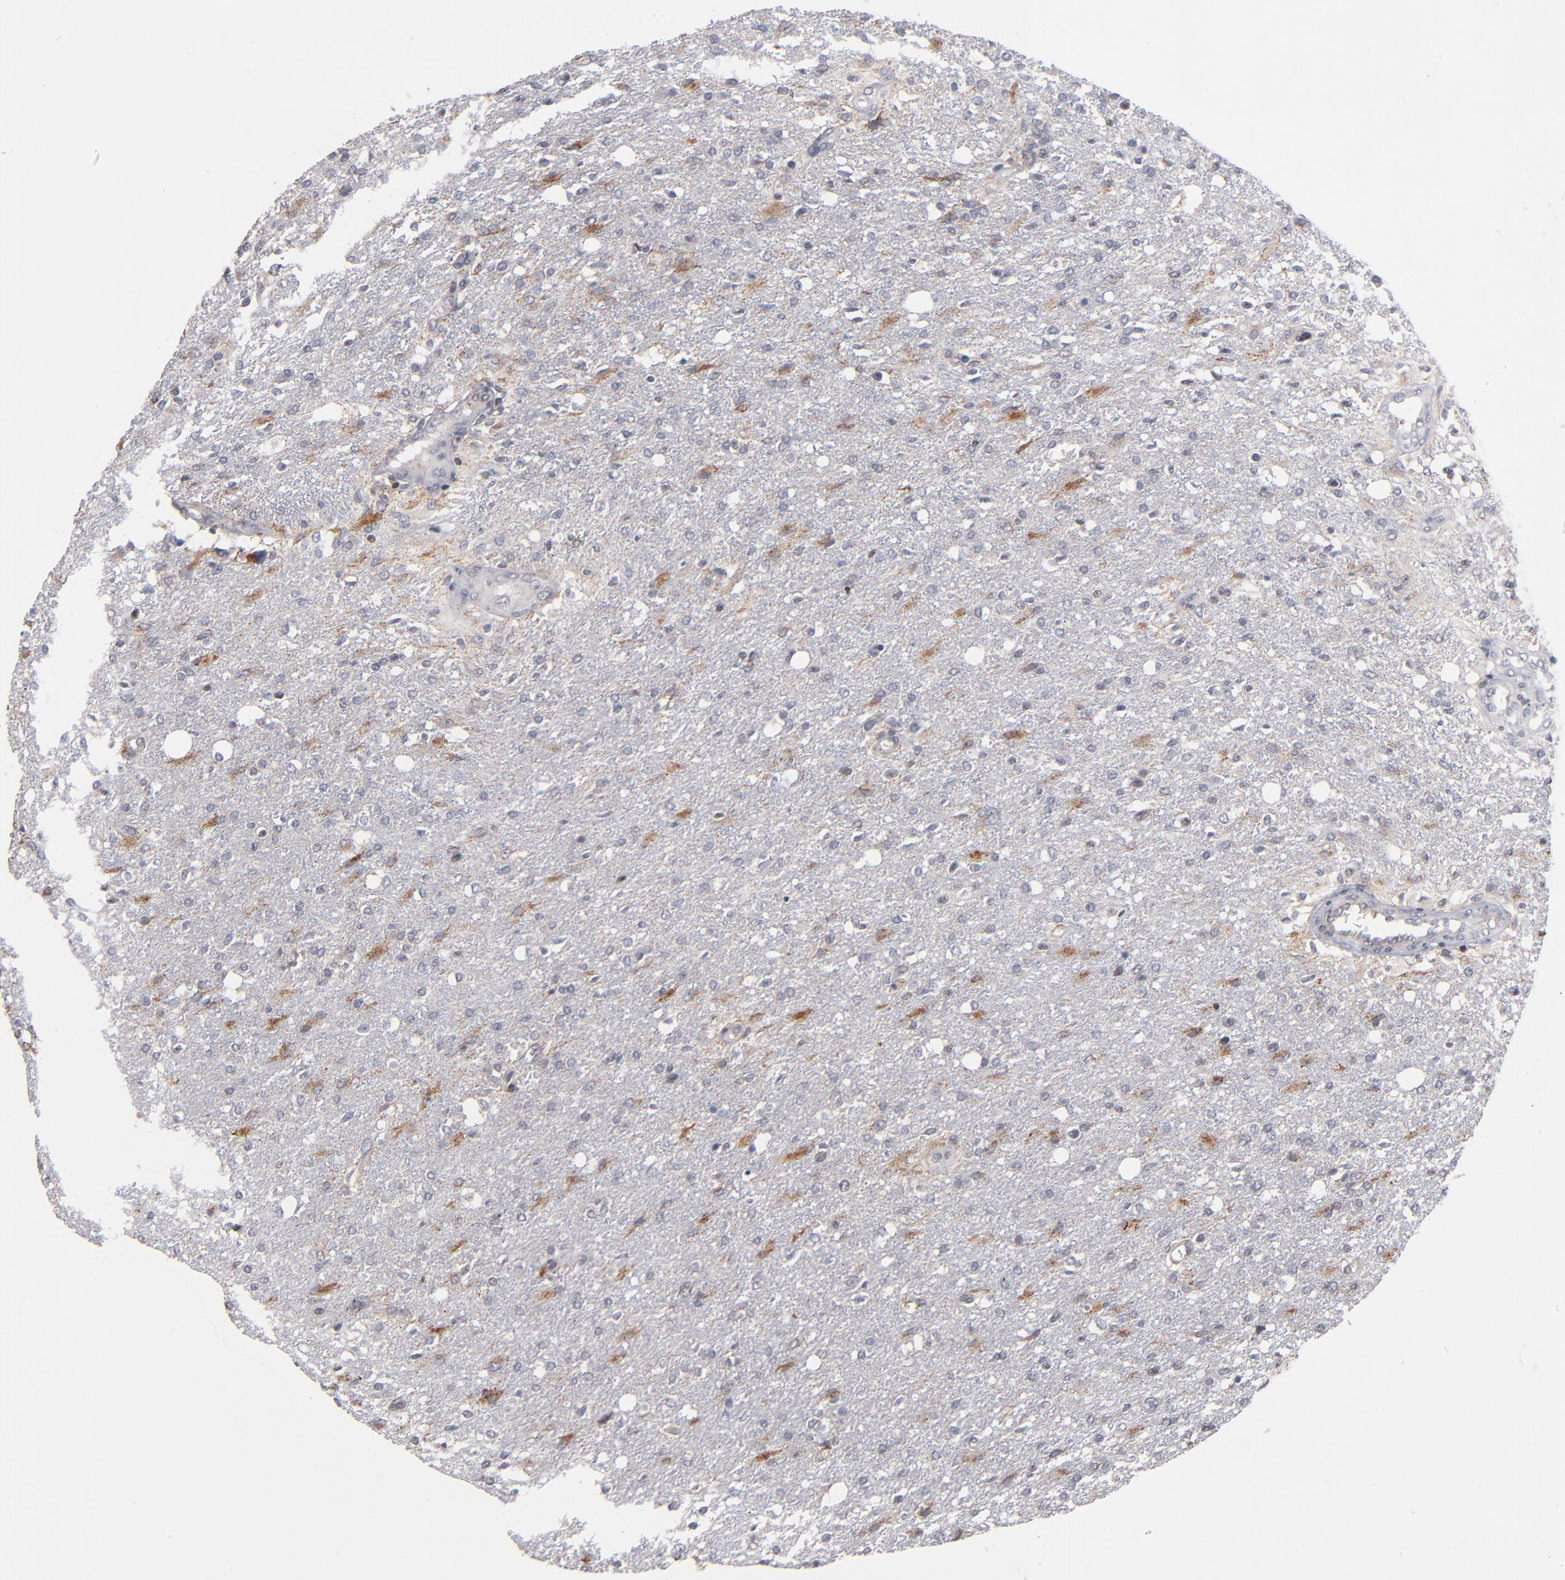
{"staining": {"intensity": "weak", "quantity": "25%-75%", "location": "cytoplasmic/membranous"}, "tissue": "glioma", "cell_type": "Tumor cells", "image_type": "cancer", "snomed": [{"axis": "morphology", "description": "Glioma, malignant, High grade"}, {"axis": "topography", "description": "Cerebral cortex"}], "caption": "Immunohistochemical staining of human glioma displays weak cytoplasmic/membranous protein positivity in about 25%-75% of tumor cells.", "gene": "ODF2", "patient": {"sex": "male", "age": 76}}